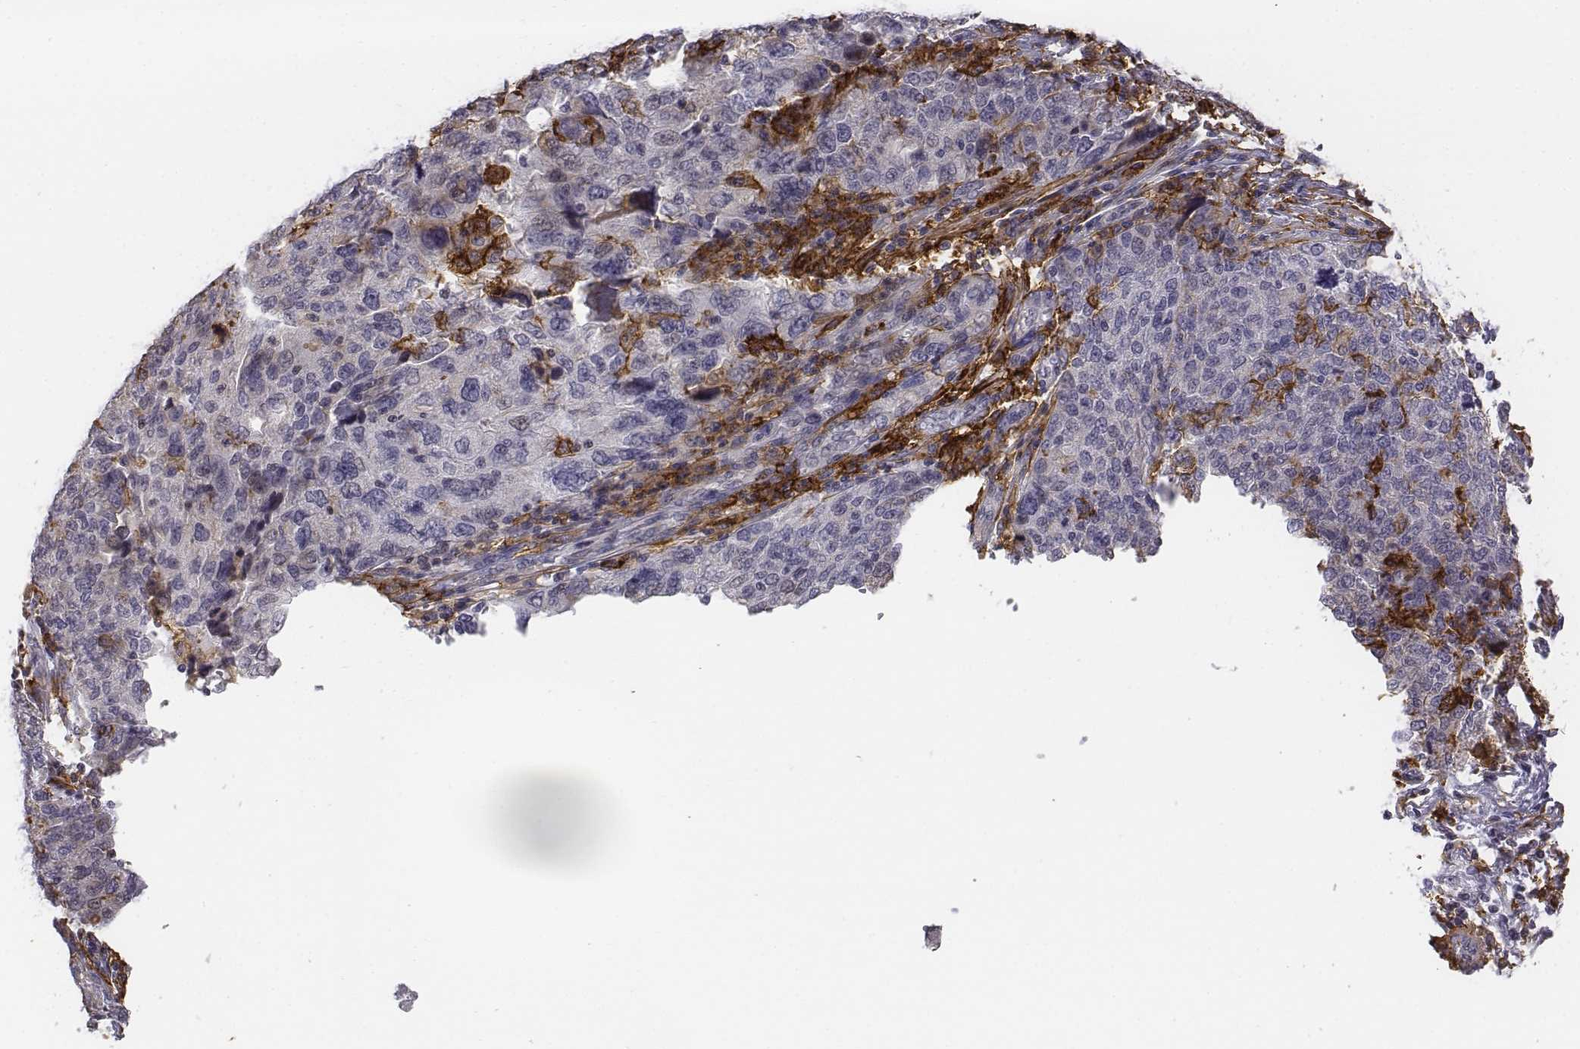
{"staining": {"intensity": "negative", "quantity": "none", "location": "none"}, "tissue": "ovarian cancer", "cell_type": "Tumor cells", "image_type": "cancer", "snomed": [{"axis": "morphology", "description": "Carcinoma, endometroid"}, {"axis": "topography", "description": "Ovary"}], "caption": "DAB immunohistochemical staining of ovarian endometroid carcinoma demonstrates no significant staining in tumor cells.", "gene": "CD14", "patient": {"sex": "female", "age": 58}}